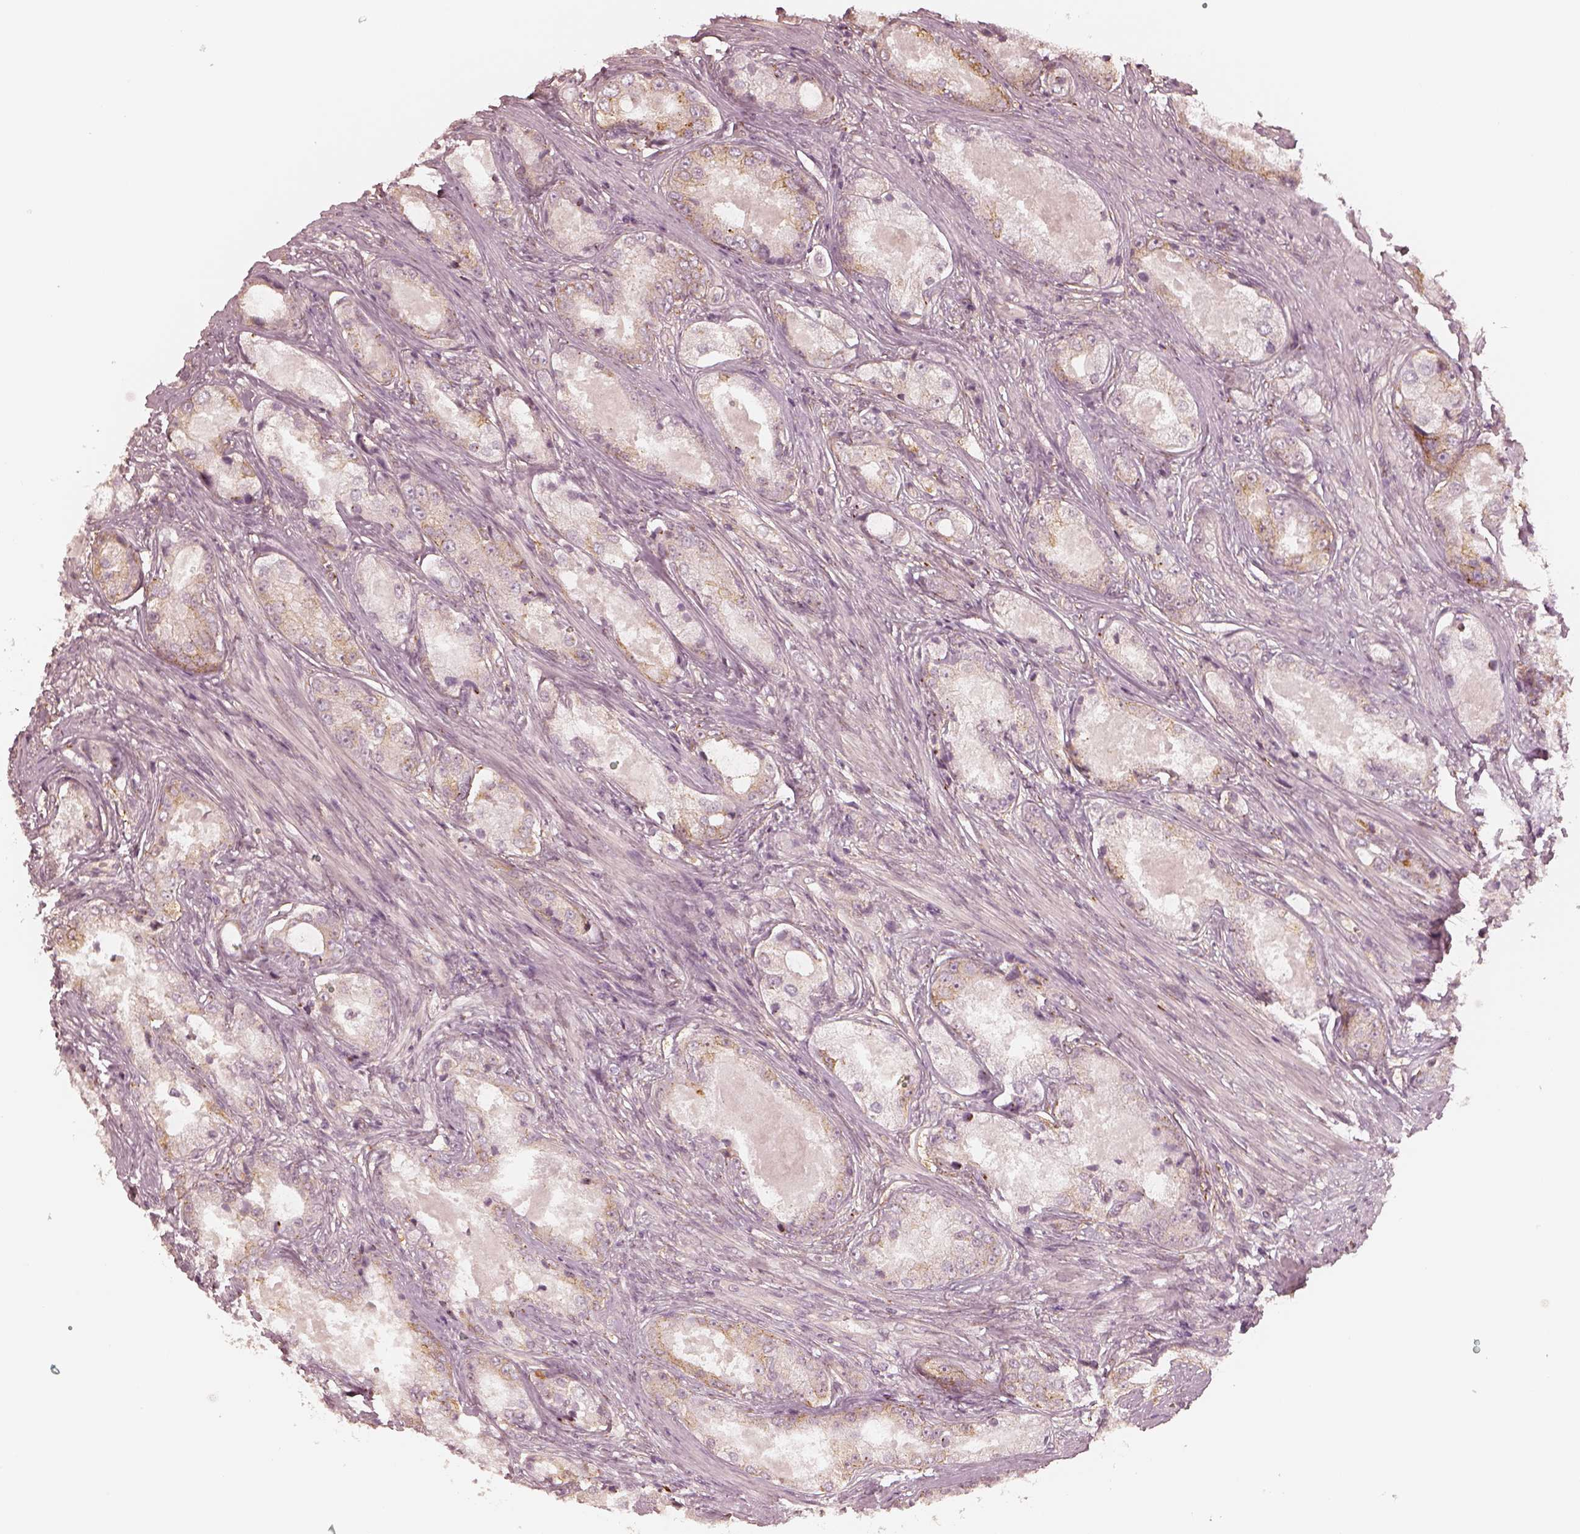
{"staining": {"intensity": "weak", "quantity": "<25%", "location": "cytoplasmic/membranous"}, "tissue": "prostate cancer", "cell_type": "Tumor cells", "image_type": "cancer", "snomed": [{"axis": "morphology", "description": "Adenocarcinoma, Low grade"}, {"axis": "topography", "description": "Prostate"}], "caption": "Tumor cells show no significant expression in prostate cancer (low-grade adenocarcinoma).", "gene": "GORASP2", "patient": {"sex": "male", "age": 68}}